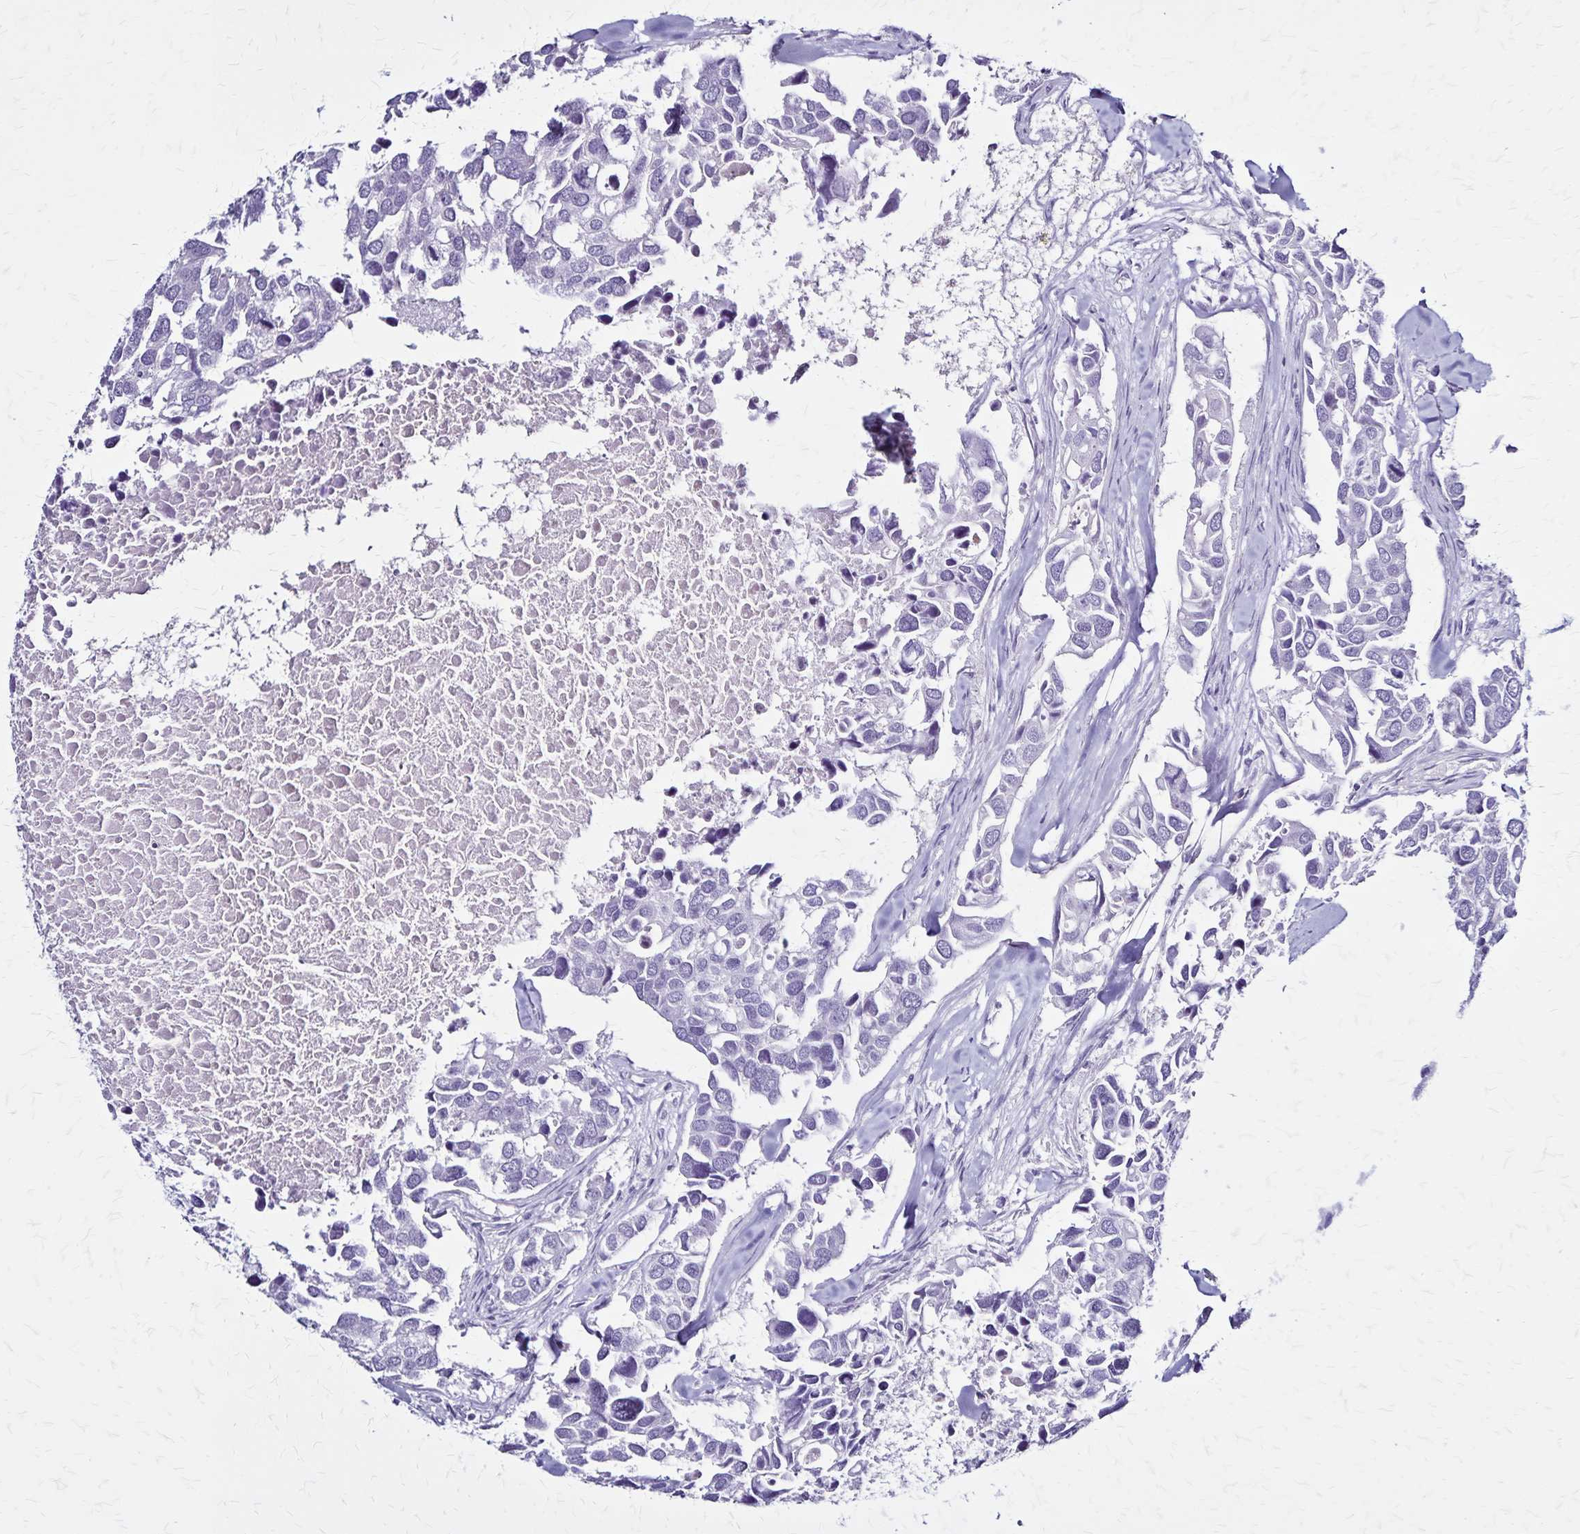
{"staining": {"intensity": "negative", "quantity": "none", "location": "none"}, "tissue": "breast cancer", "cell_type": "Tumor cells", "image_type": "cancer", "snomed": [{"axis": "morphology", "description": "Duct carcinoma"}, {"axis": "topography", "description": "Breast"}], "caption": "IHC photomicrograph of human breast infiltrating ductal carcinoma stained for a protein (brown), which reveals no positivity in tumor cells. (IHC, brightfield microscopy, high magnification).", "gene": "PLXNA4", "patient": {"sex": "female", "age": 83}}